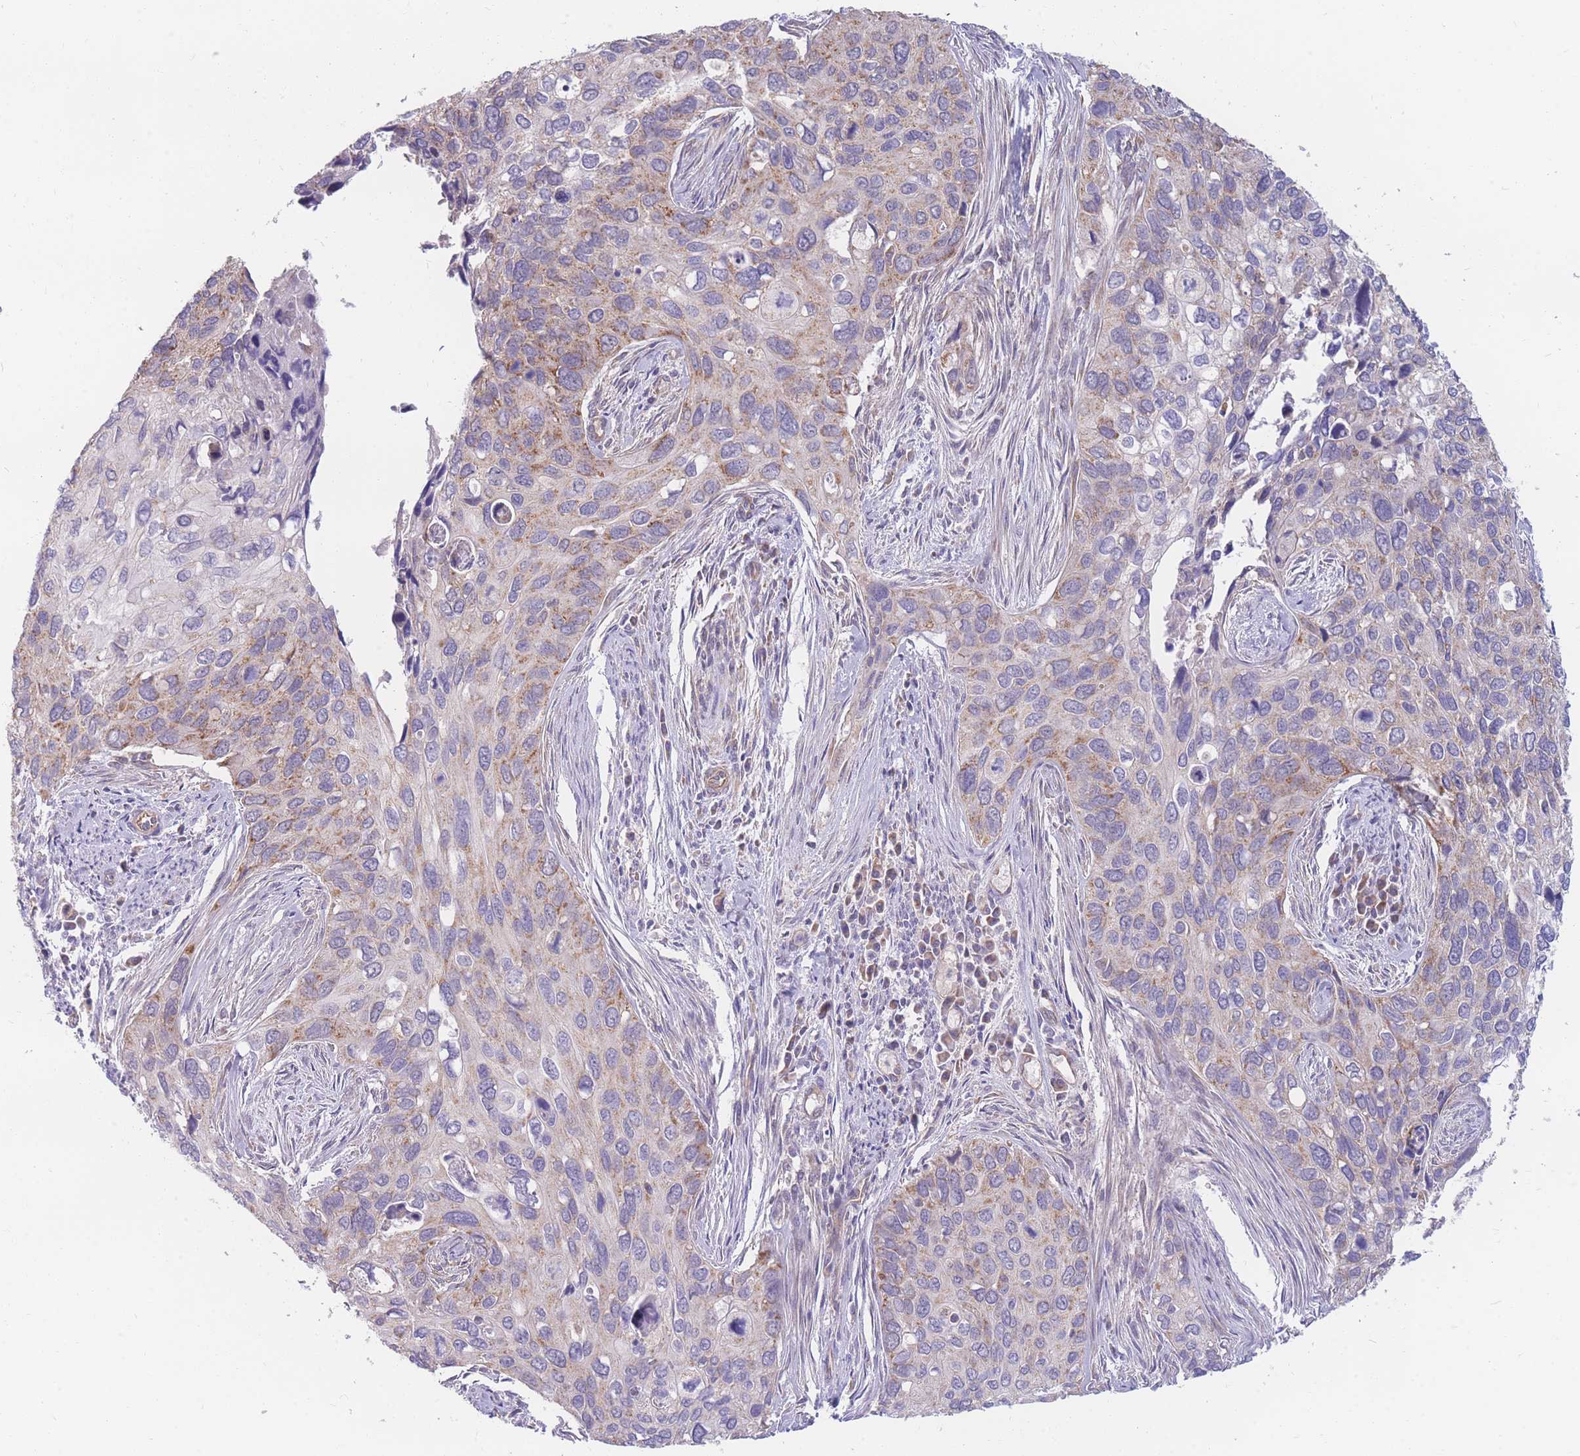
{"staining": {"intensity": "moderate", "quantity": "<25%", "location": "cytoplasmic/membranous"}, "tissue": "cervical cancer", "cell_type": "Tumor cells", "image_type": "cancer", "snomed": [{"axis": "morphology", "description": "Squamous cell carcinoma, NOS"}, {"axis": "topography", "description": "Cervix"}], "caption": "The photomicrograph shows a brown stain indicating the presence of a protein in the cytoplasmic/membranous of tumor cells in squamous cell carcinoma (cervical).", "gene": "MRPS9", "patient": {"sex": "female", "age": 55}}